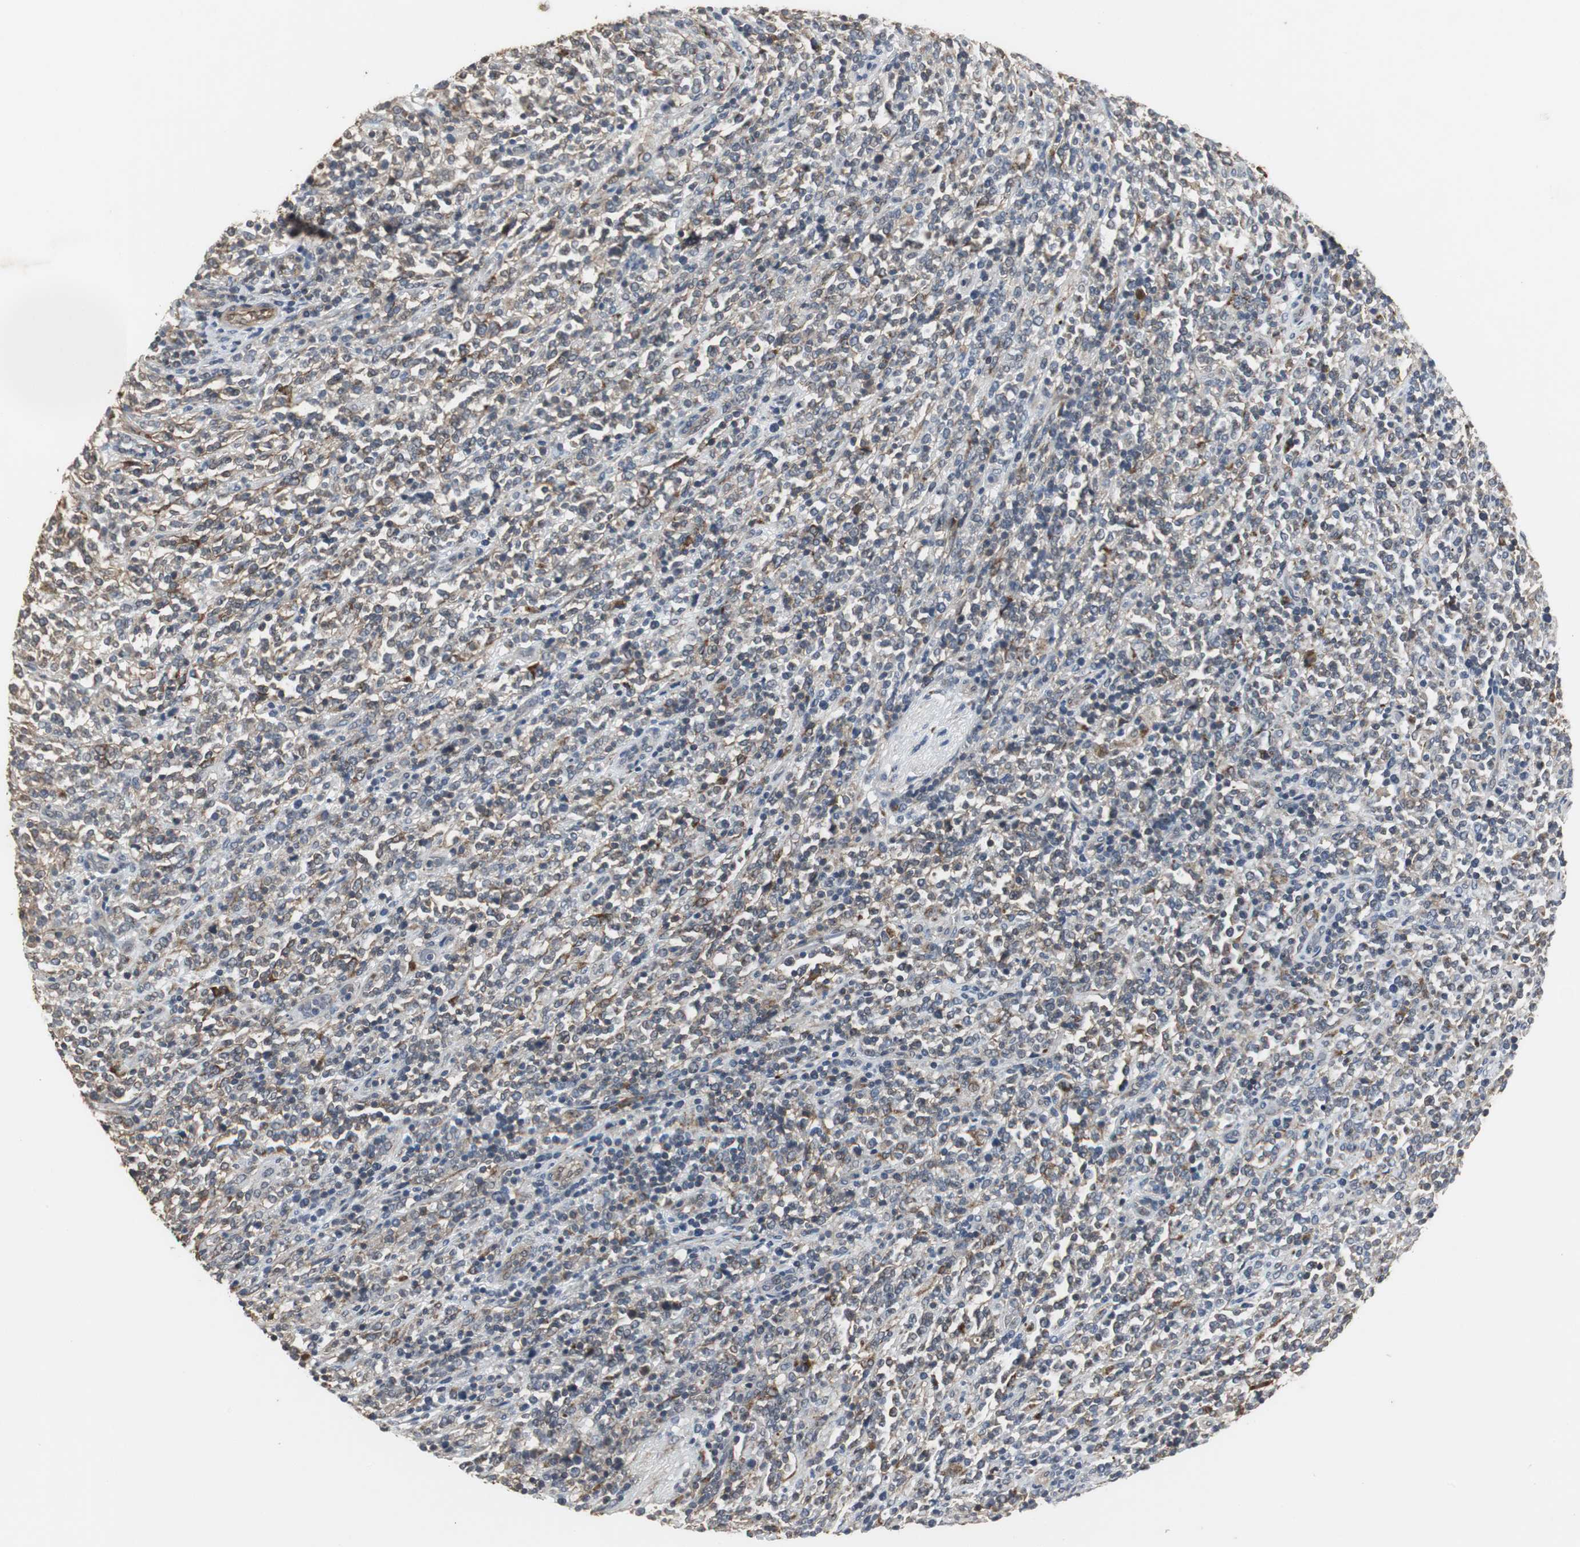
{"staining": {"intensity": "moderate", "quantity": ">75%", "location": "cytoplasmic/membranous"}, "tissue": "lymphoma", "cell_type": "Tumor cells", "image_type": "cancer", "snomed": [{"axis": "morphology", "description": "Malignant lymphoma, non-Hodgkin's type, High grade"}, {"axis": "topography", "description": "Soft tissue"}], "caption": "The micrograph displays staining of lymphoma, revealing moderate cytoplasmic/membranous protein staining (brown color) within tumor cells. (DAB IHC with brightfield microscopy, high magnification).", "gene": "JTB", "patient": {"sex": "male", "age": 18}}